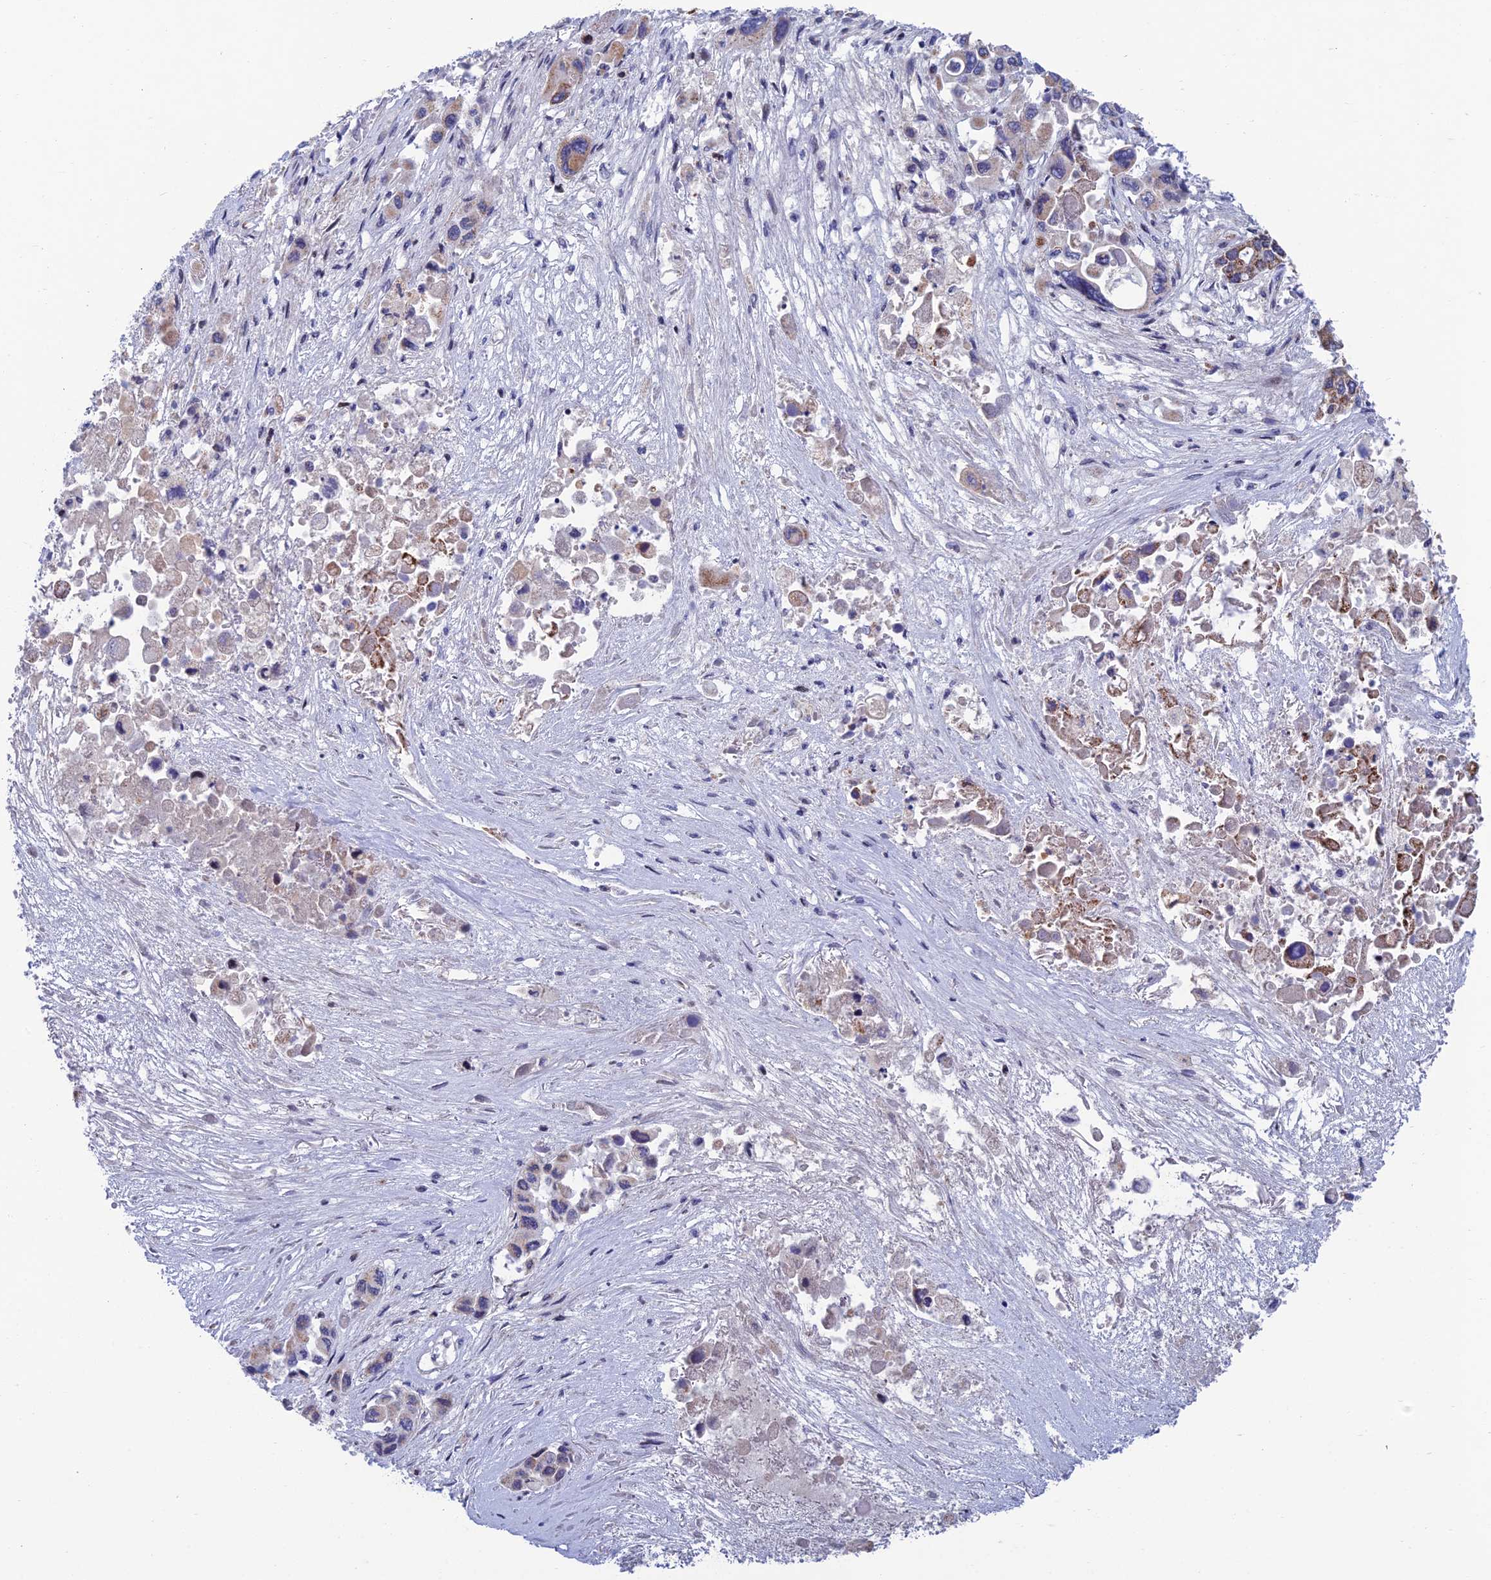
{"staining": {"intensity": "moderate", "quantity": "<25%", "location": "cytoplasmic/membranous"}, "tissue": "pancreatic cancer", "cell_type": "Tumor cells", "image_type": "cancer", "snomed": [{"axis": "morphology", "description": "Adenocarcinoma, NOS"}, {"axis": "topography", "description": "Pancreas"}], "caption": "This is a histology image of immunohistochemistry staining of adenocarcinoma (pancreatic), which shows moderate positivity in the cytoplasmic/membranous of tumor cells.", "gene": "AFF3", "patient": {"sex": "male", "age": 92}}